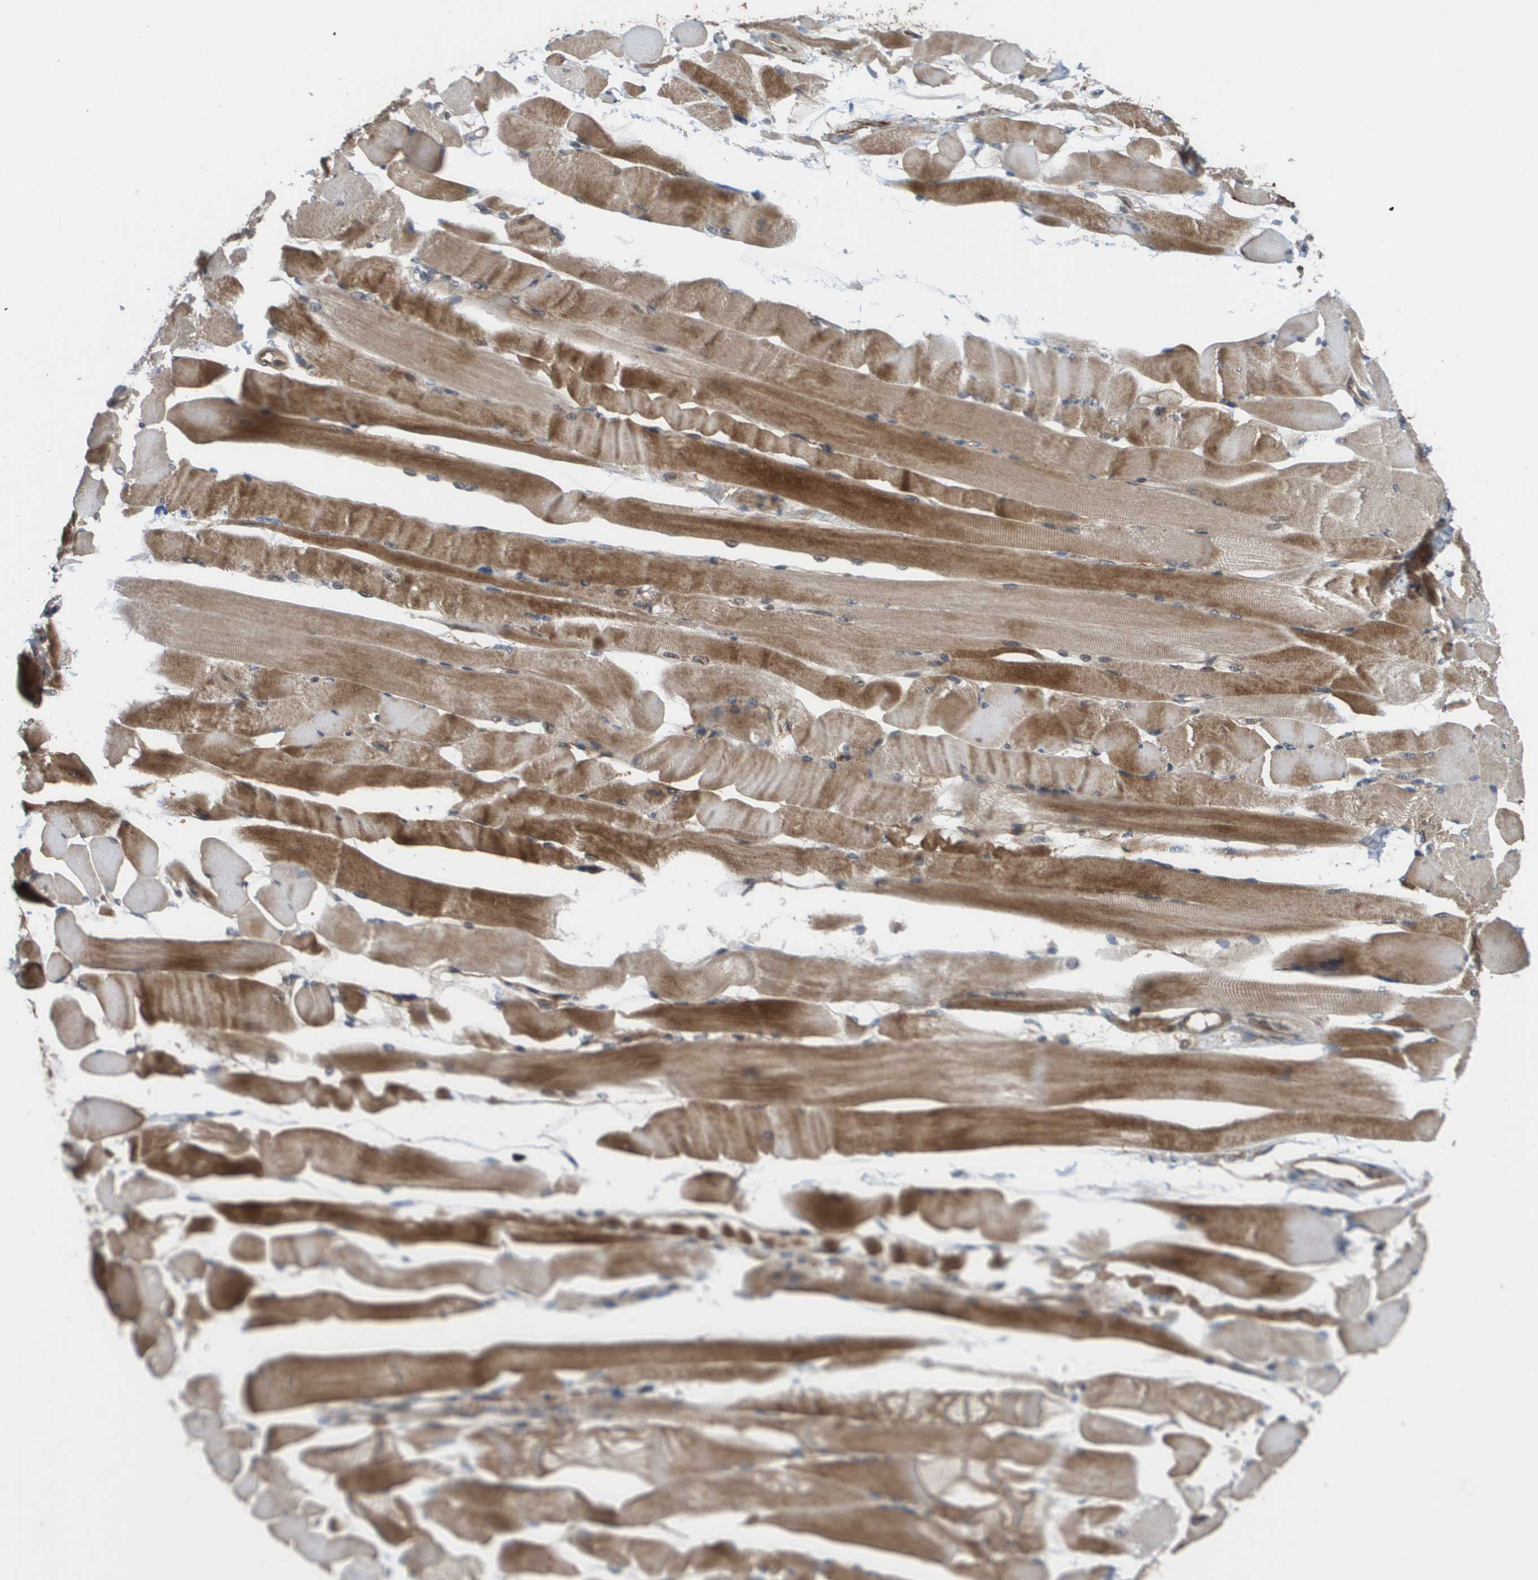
{"staining": {"intensity": "moderate", "quantity": ">75%", "location": "cytoplasmic/membranous"}, "tissue": "skeletal muscle", "cell_type": "Myocytes", "image_type": "normal", "snomed": [{"axis": "morphology", "description": "Normal tissue, NOS"}, {"axis": "topography", "description": "Skeletal muscle"}, {"axis": "topography", "description": "Peripheral nerve tissue"}], "caption": "Immunohistochemistry (IHC) image of unremarkable skeletal muscle: skeletal muscle stained using immunohistochemistry exhibits medium levels of moderate protein expression localized specifically in the cytoplasmic/membranous of myocytes, appearing as a cytoplasmic/membranous brown color.", "gene": "CTPS2", "patient": {"sex": "female", "age": 84}}